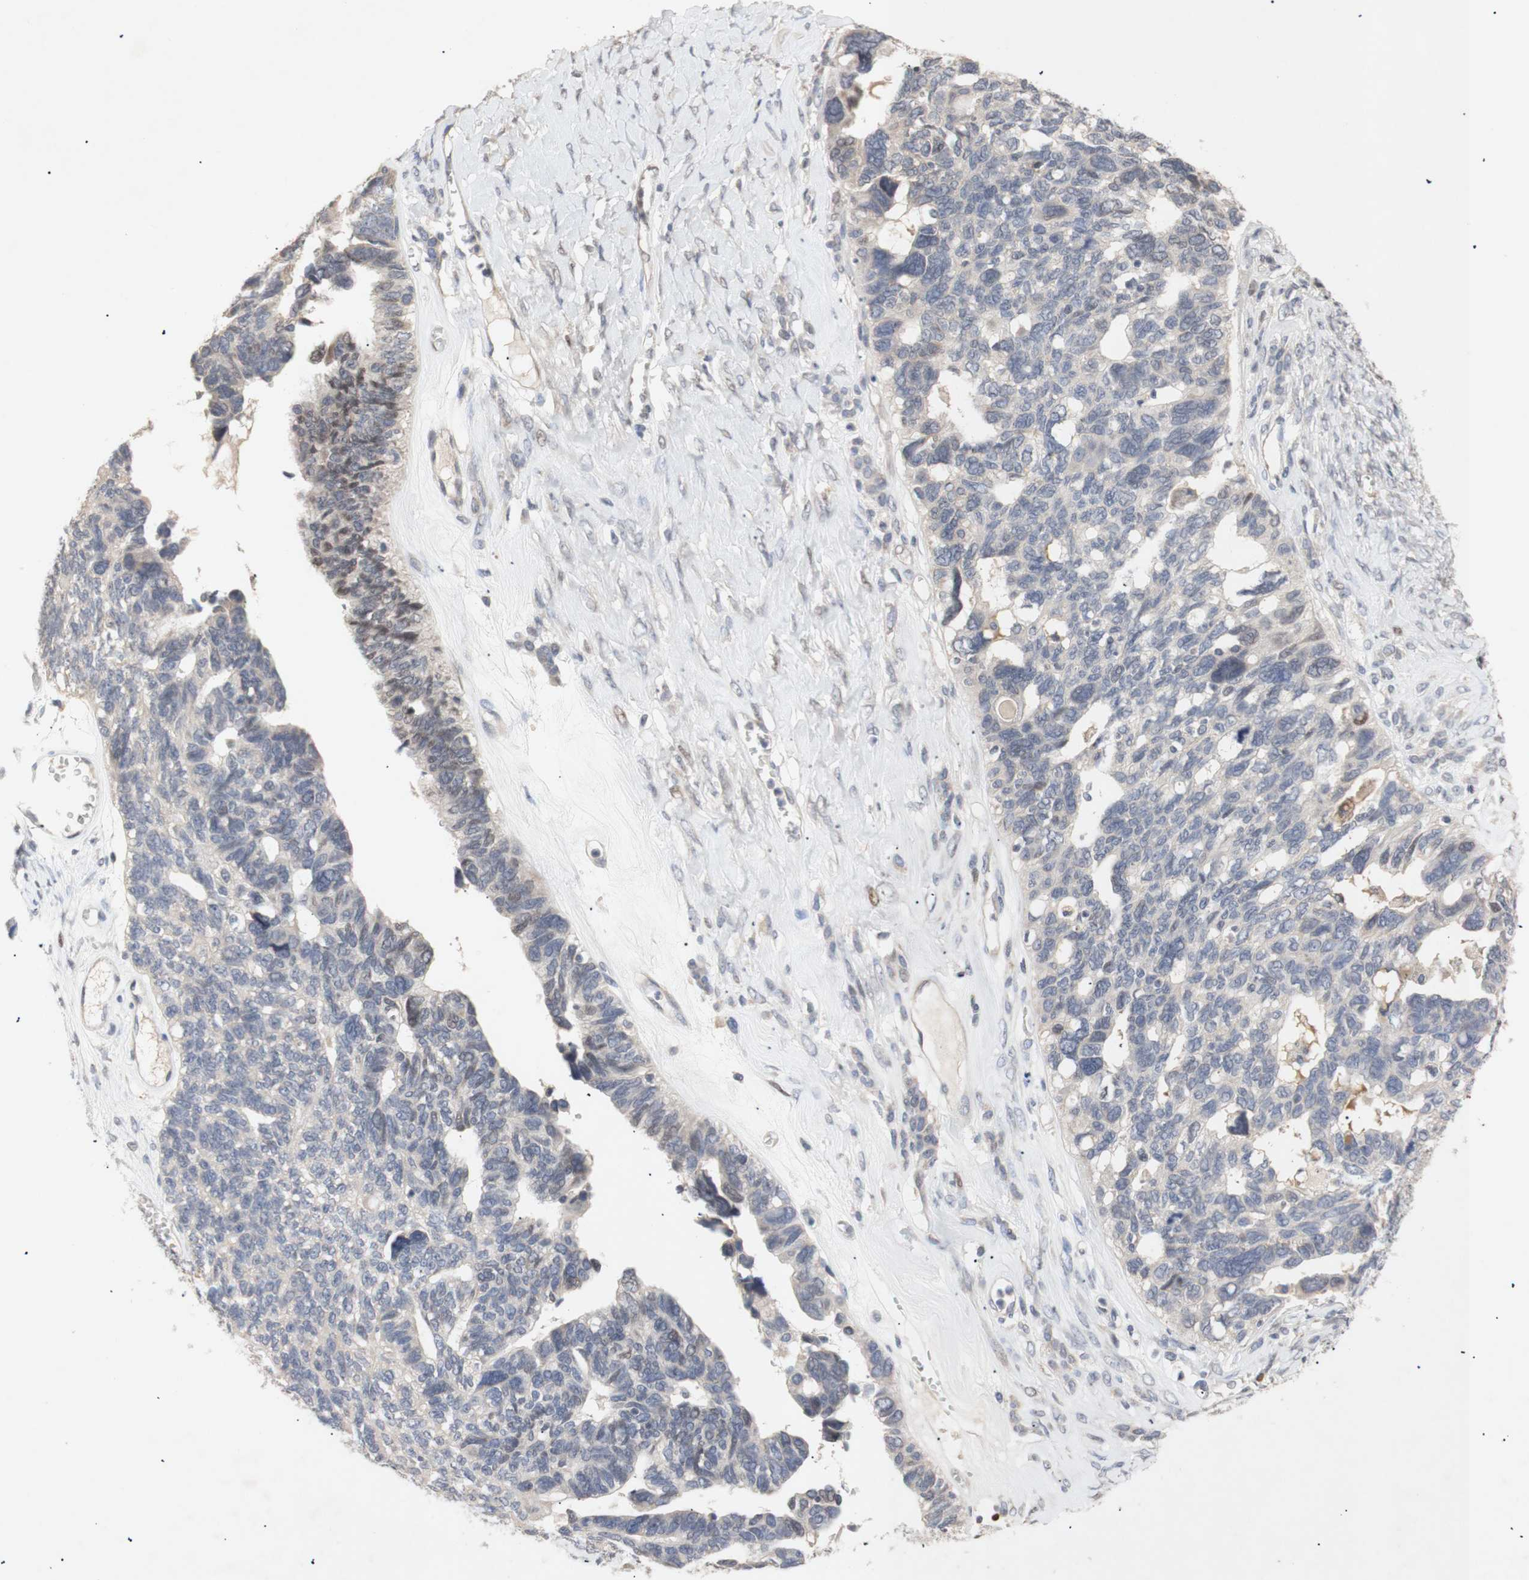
{"staining": {"intensity": "negative", "quantity": "none", "location": "none"}, "tissue": "ovarian cancer", "cell_type": "Tumor cells", "image_type": "cancer", "snomed": [{"axis": "morphology", "description": "Cystadenocarcinoma, serous, NOS"}, {"axis": "topography", "description": "Ovary"}], "caption": "This is a photomicrograph of immunohistochemistry (IHC) staining of ovarian cancer, which shows no staining in tumor cells. (Stains: DAB (3,3'-diaminobenzidine) immunohistochemistry (IHC) with hematoxylin counter stain, Microscopy: brightfield microscopy at high magnification).", "gene": "FOSB", "patient": {"sex": "female", "age": 79}}